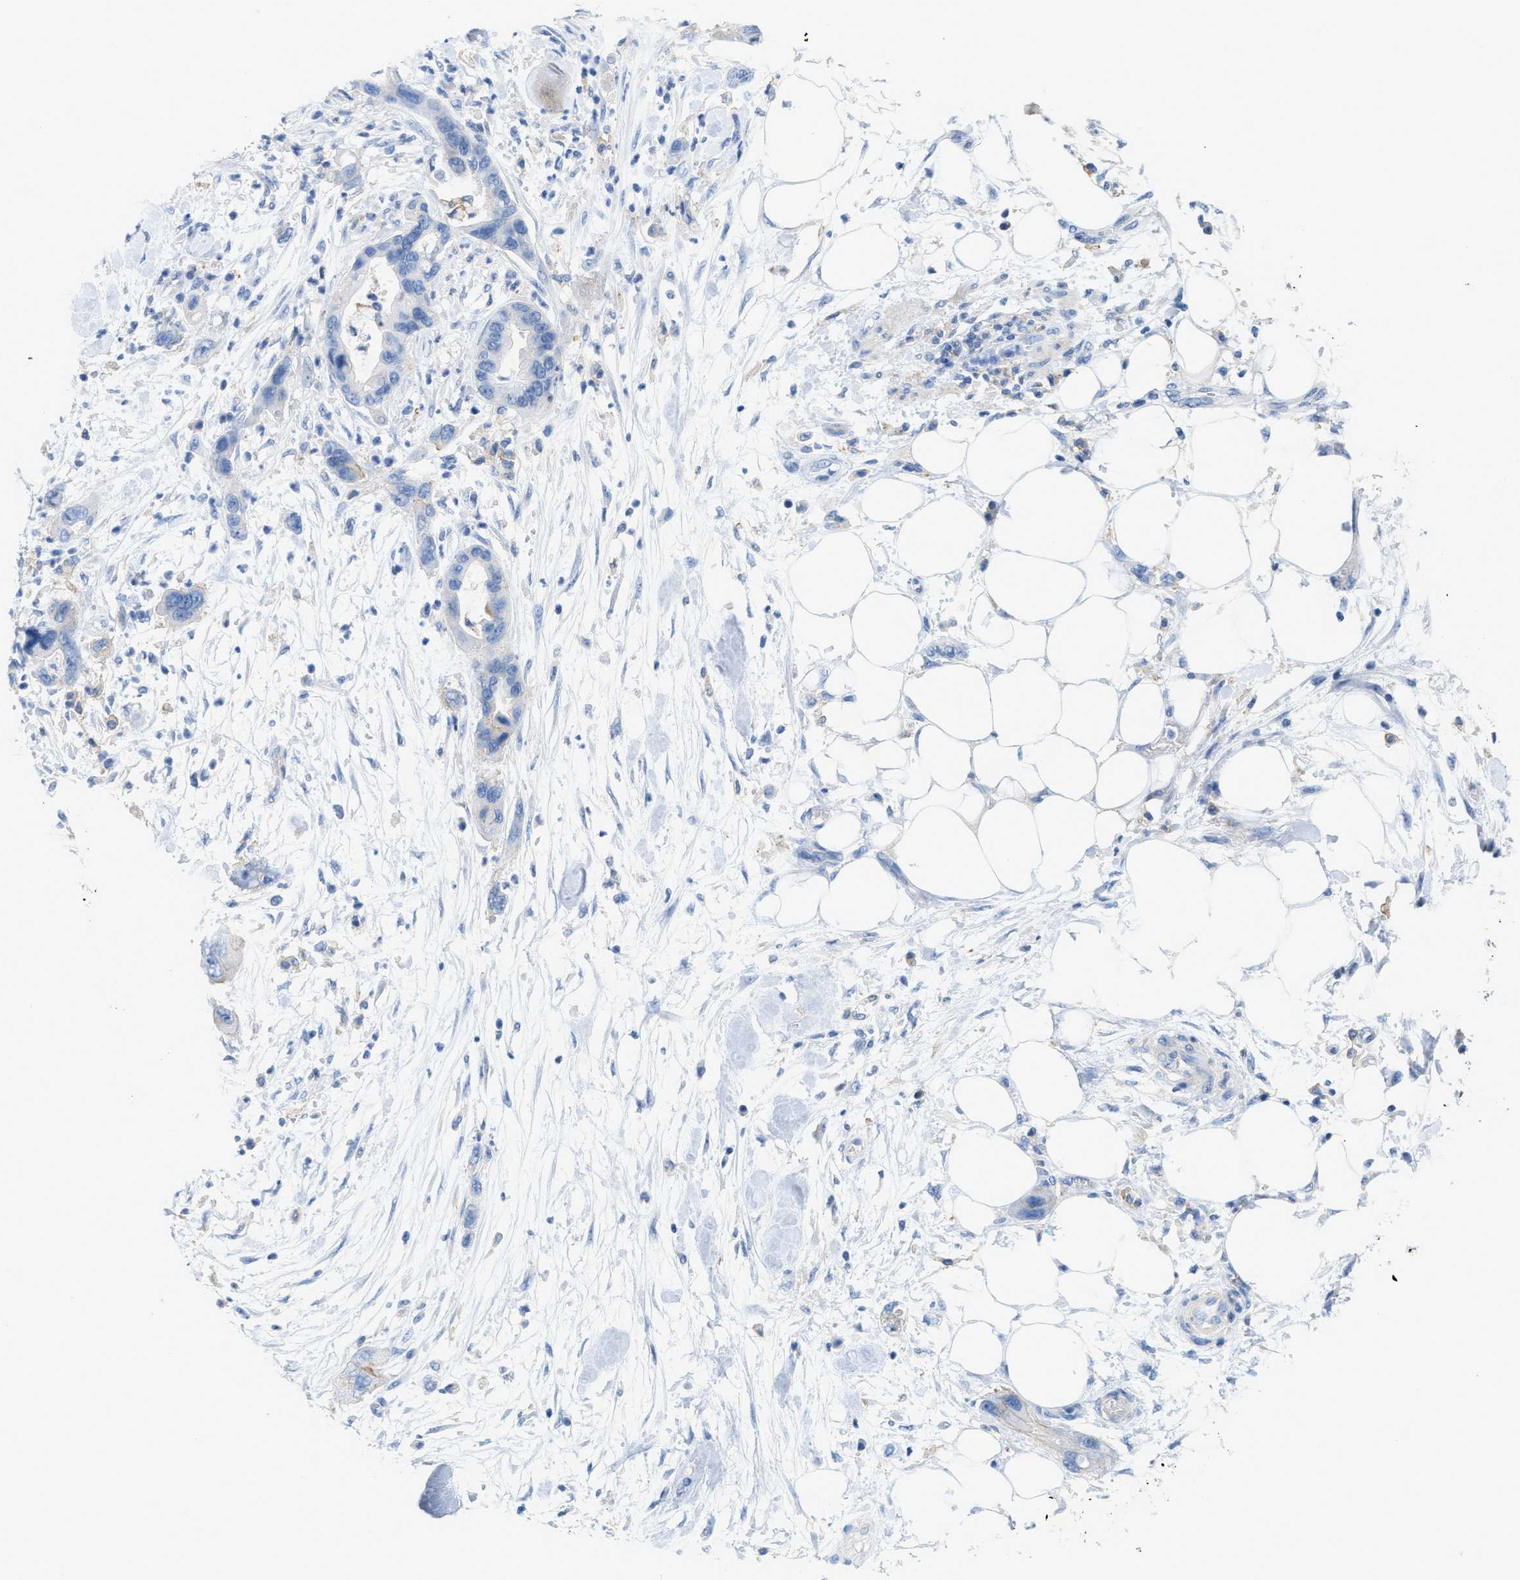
{"staining": {"intensity": "negative", "quantity": "none", "location": "none"}, "tissue": "pancreatic cancer", "cell_type": "Tumor cells", "image_type": "cancer", "snomed": [{"axis": "morphology", "description": "Normal tissue, NOS"}, {"axis": "morphology", "description": "Adenocarcinoma, NOS"}, {"axis": "topography", "description": "Pancreas"}], "caption": "A histopathology image of human pancreatic cancer (adenocarcinoma) is negative for staining in tumor cells. (Brightfield microscopy of DAB immunohistochemistry at high magnification).", "gene": "SLC3A2", "patient": {"sex": "female", "age": 71}}